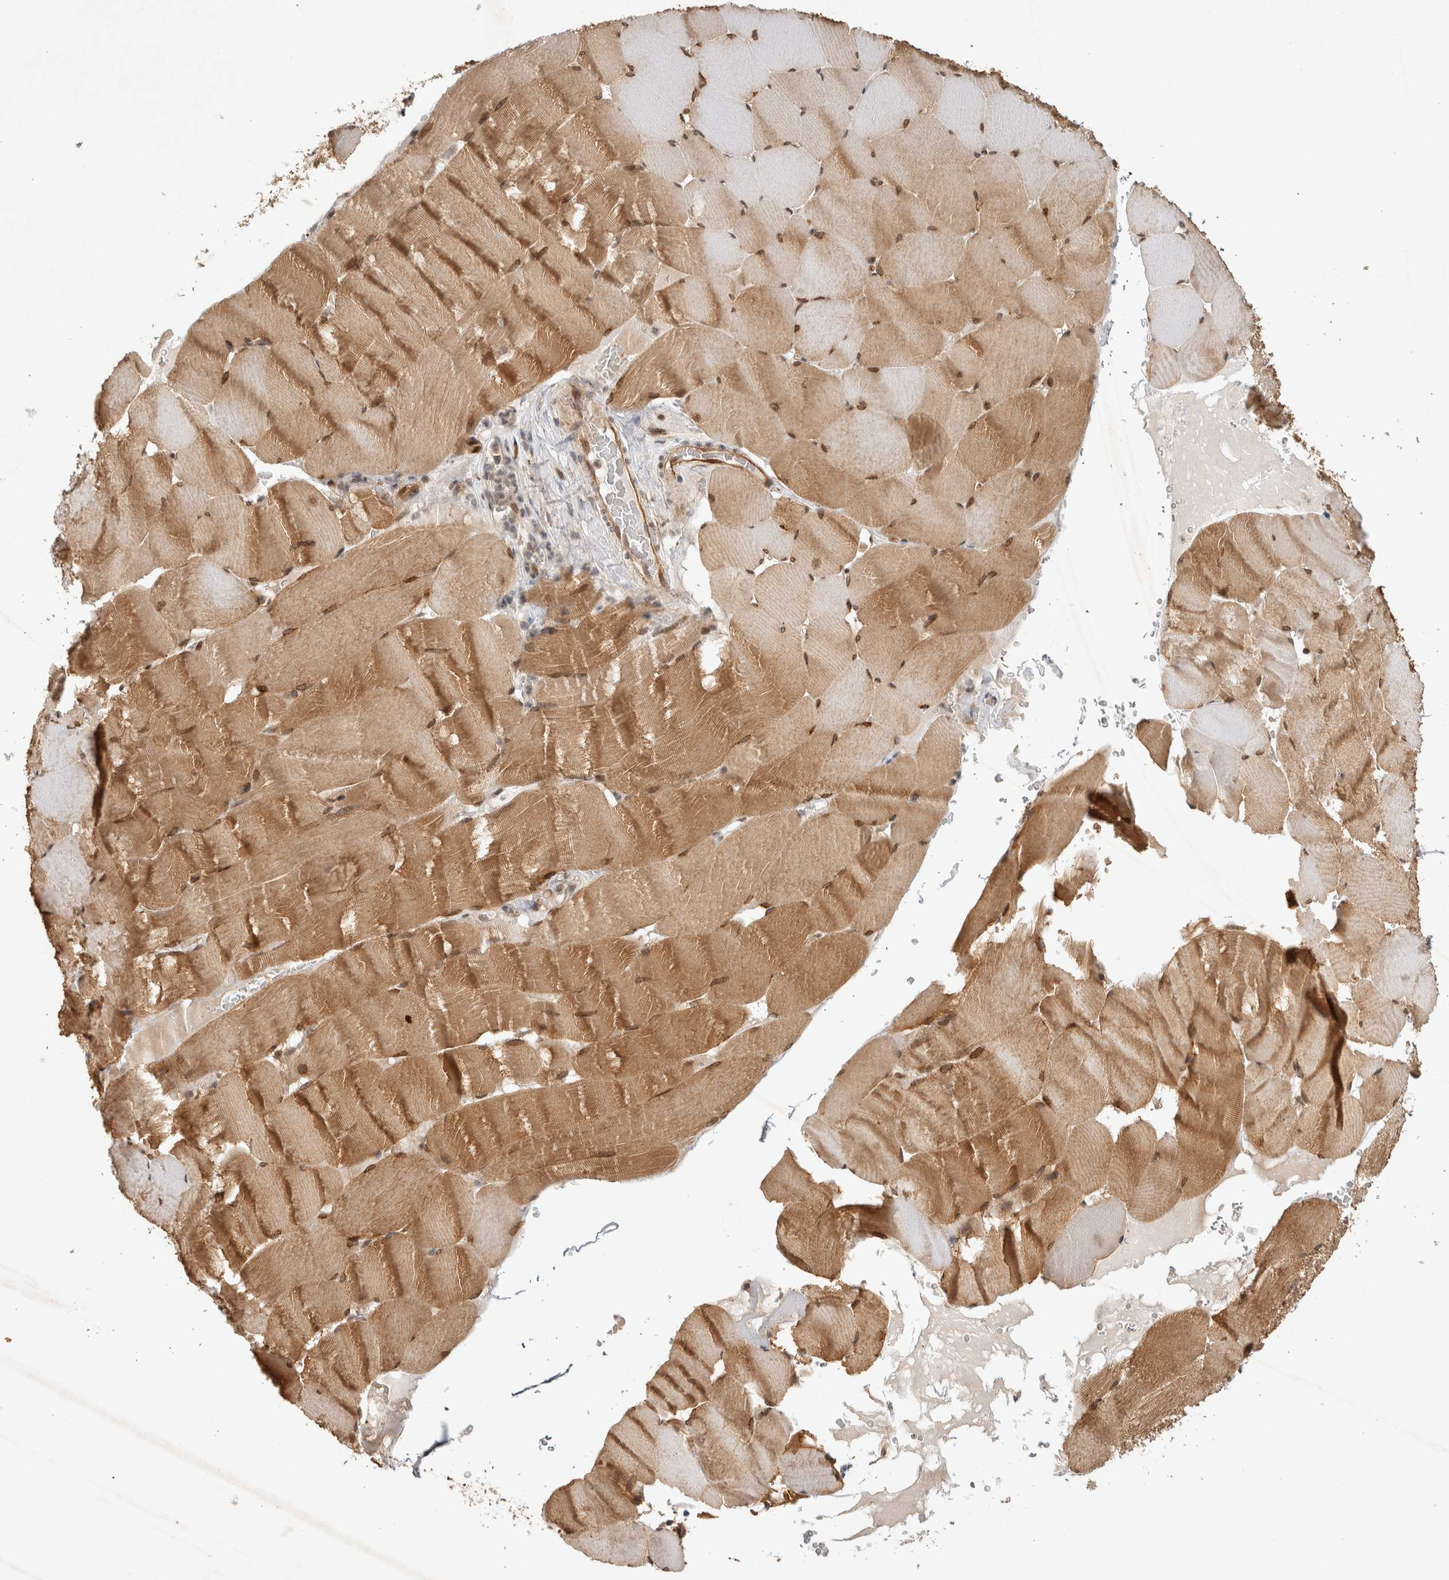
{"staining": {"intensity": "moderate", "quantity": ">75%", "location": "cytoplasmic/membranous,nuclear"}, "tissue": "skeletal muscle", "cell_type": "Myocytes", "image_type": "normal", "snomed": [{"axis": "morphology", "description": "Normal tissue, NOS"}, {"axis": "topography", "description": "Skeletal muscle"}], "caption": "Myocytes demonstrate medium levels of moderate cytoplasmic/membranous,nuclear staining in approximately >75% of cells in normal human skeletal muscle. (IHC, brightfield microscopy, high magnification).", "gene": "ZNF318", "patient": {"sex": "male", "age": 62}}